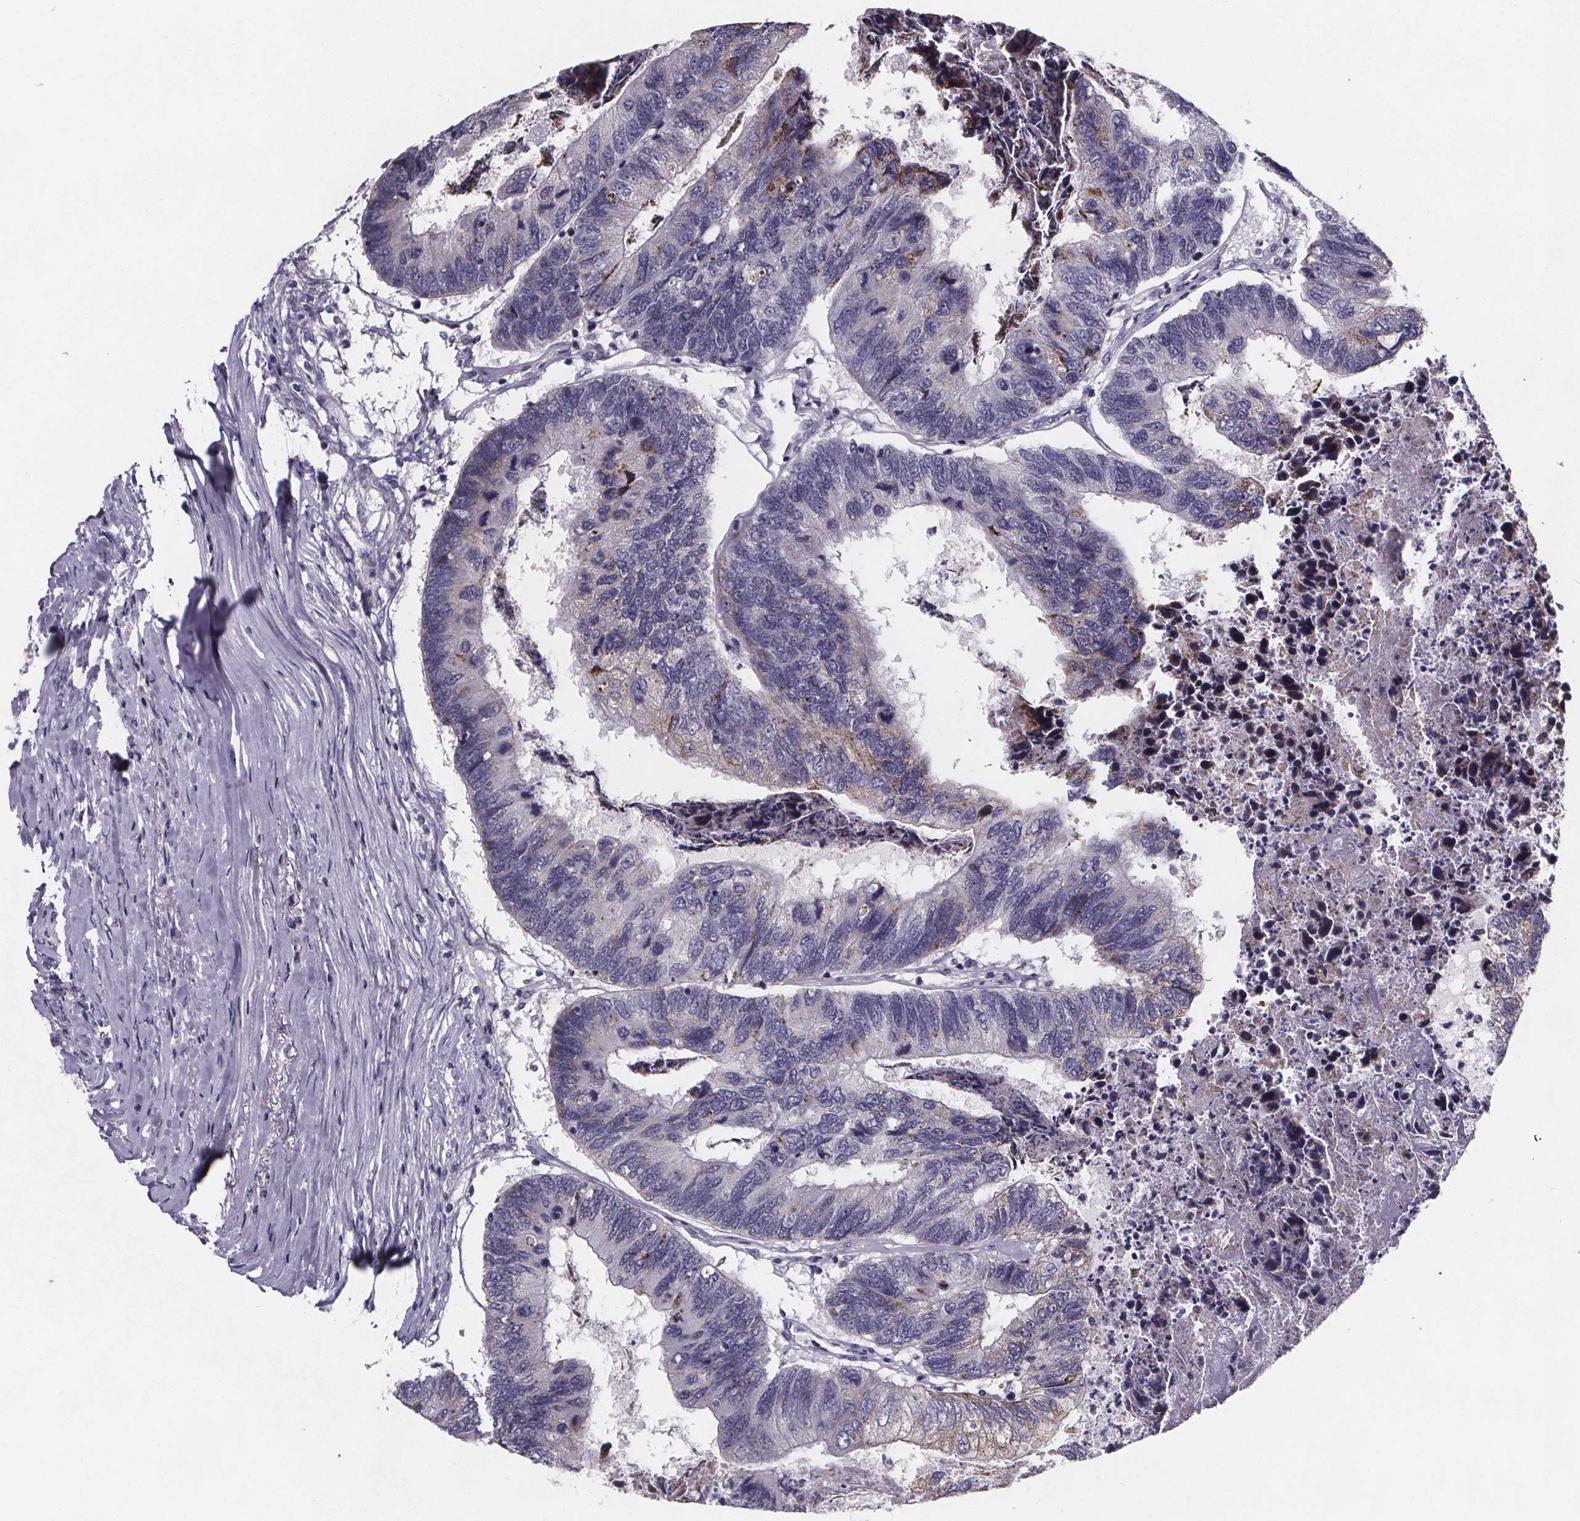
{"staining": {"intensity": "moderate", "quantity": "<25%", "location": "cytoplasmic/membranous"}, "tissue": "colorectal cancer", "cell_type": "Tumor cells", "image_type": "cancer", "snomed": [{"axis": "morphology", "description": "Adenocarcinoma, NOS"}, {"axis": "topography", "description": "Colon"}], "caption": "A low amount of moderate cytoplasmic/membranous staining is present in about <25% of tumor cells in adenocarcinoma (colorectal) tissue.", "gene": "PAH", "patient": {"sex": "female", "age": 67}}